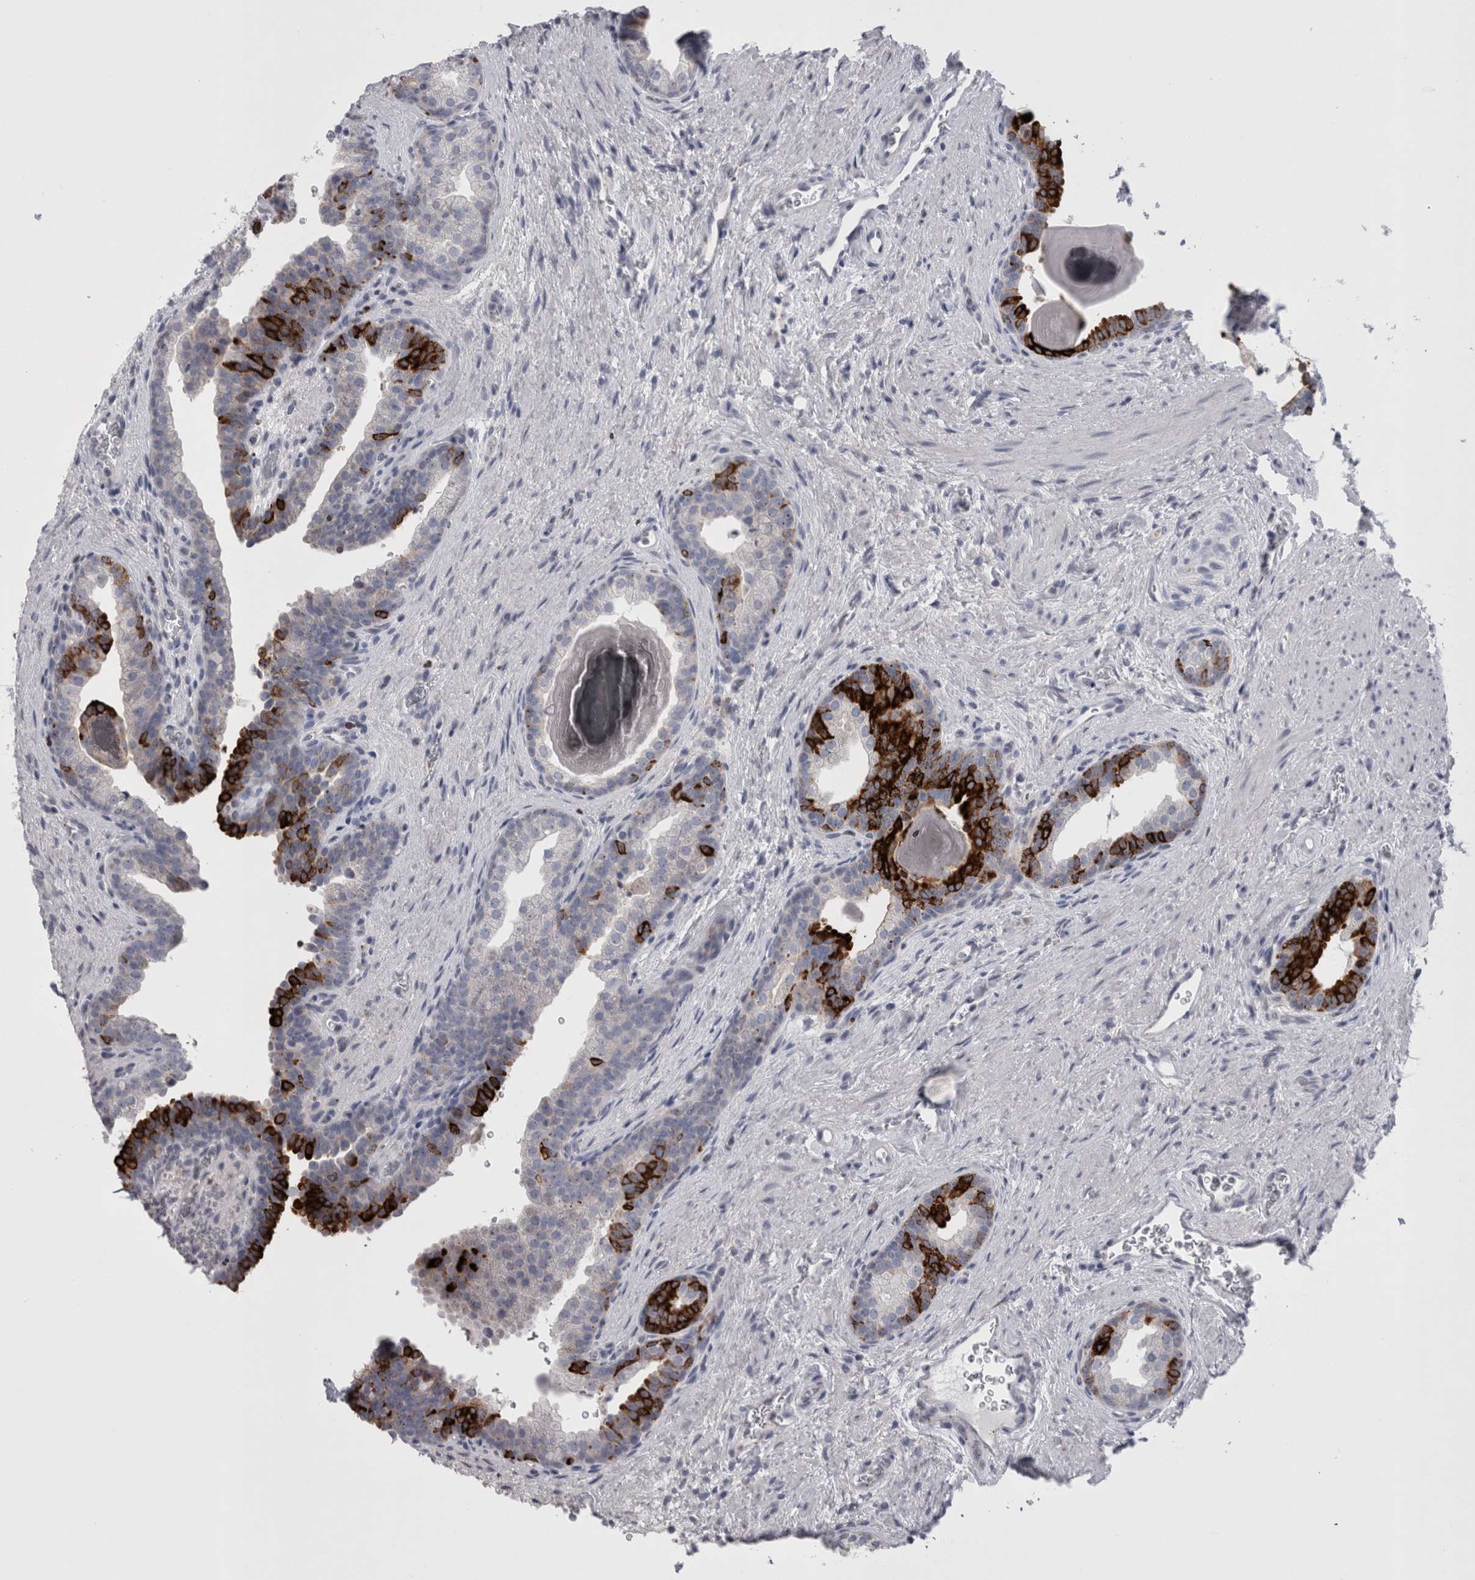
{"staining": {"intensity": "strong", "quantity": "<25%", "location": "cytoplasmic/membranous"}, "tissue": "prostate", "cell_type": "Glandular cells", "image_type": "normal", "snomed": [{"axis": "morphology", "description": "Normal tissue, NOS"}, {"axis": "topography", "description": "Prostate"}], "caption": "Prostate stained for a protein reveals strong cytoplasmic/membranous positivity in glandular cells. Ihc stains the protein in brown and the nuclei are stained blue.", "gene": "PWP2", "patient": {"sex": "male", "age": 48}}